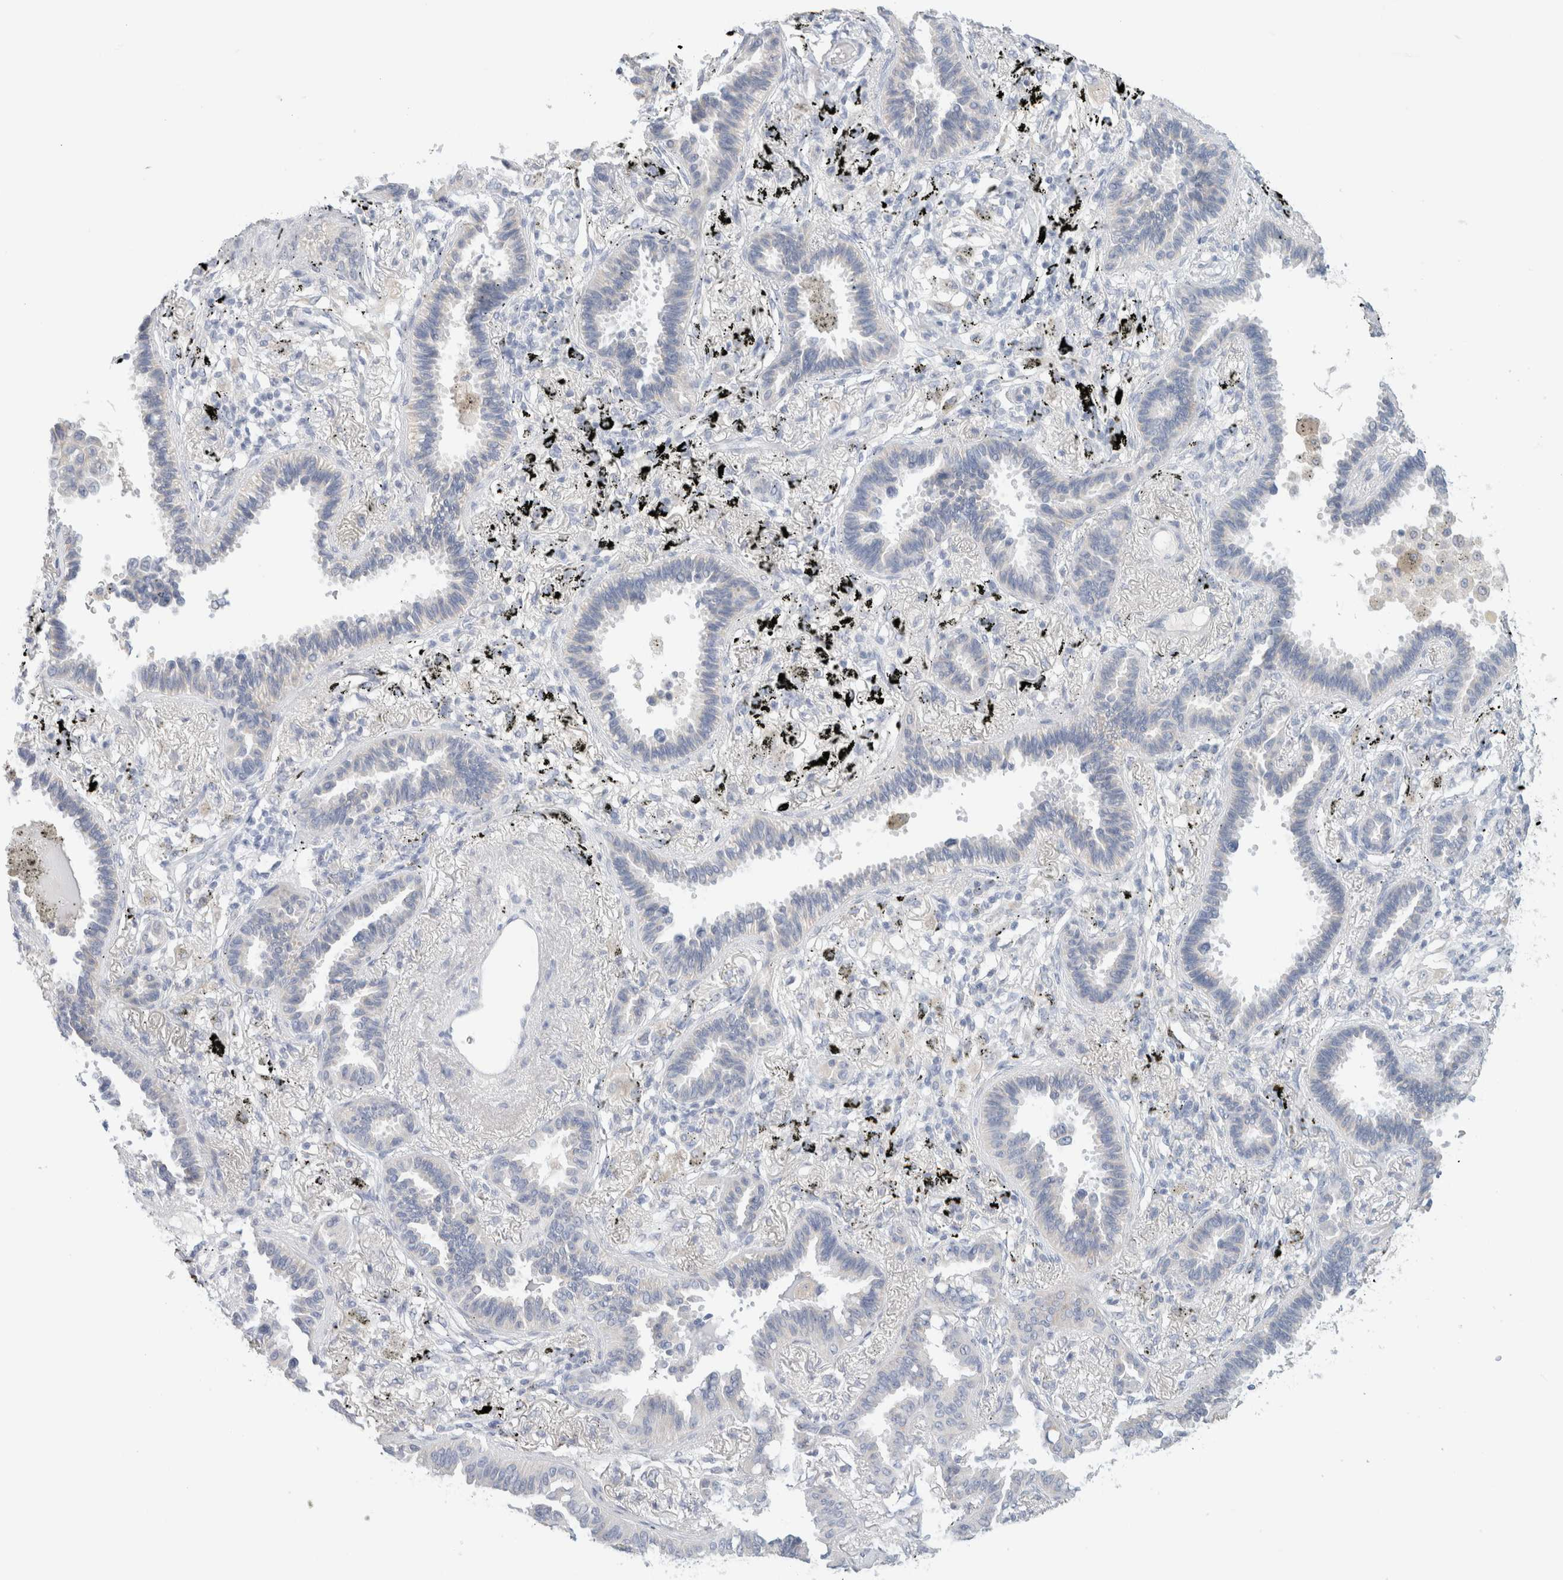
{"staining": {"intensity": "negative", "quantity": "none", "location": "none"}, "tissue": "lung cancer", "cell_type": "Tumor cells", "image_type": "cancer", "snomed": [{"axis": "morphology", "description": "Adenocarcinoma, NOS"}, {"axis": "topography", "description": "Lung"}], "caption": "Tumor cells are negative for brown protein staining in adenocarcinoma (lung).", "gene": "HEXD", "patient": {"sex": "male", "age": 59}}